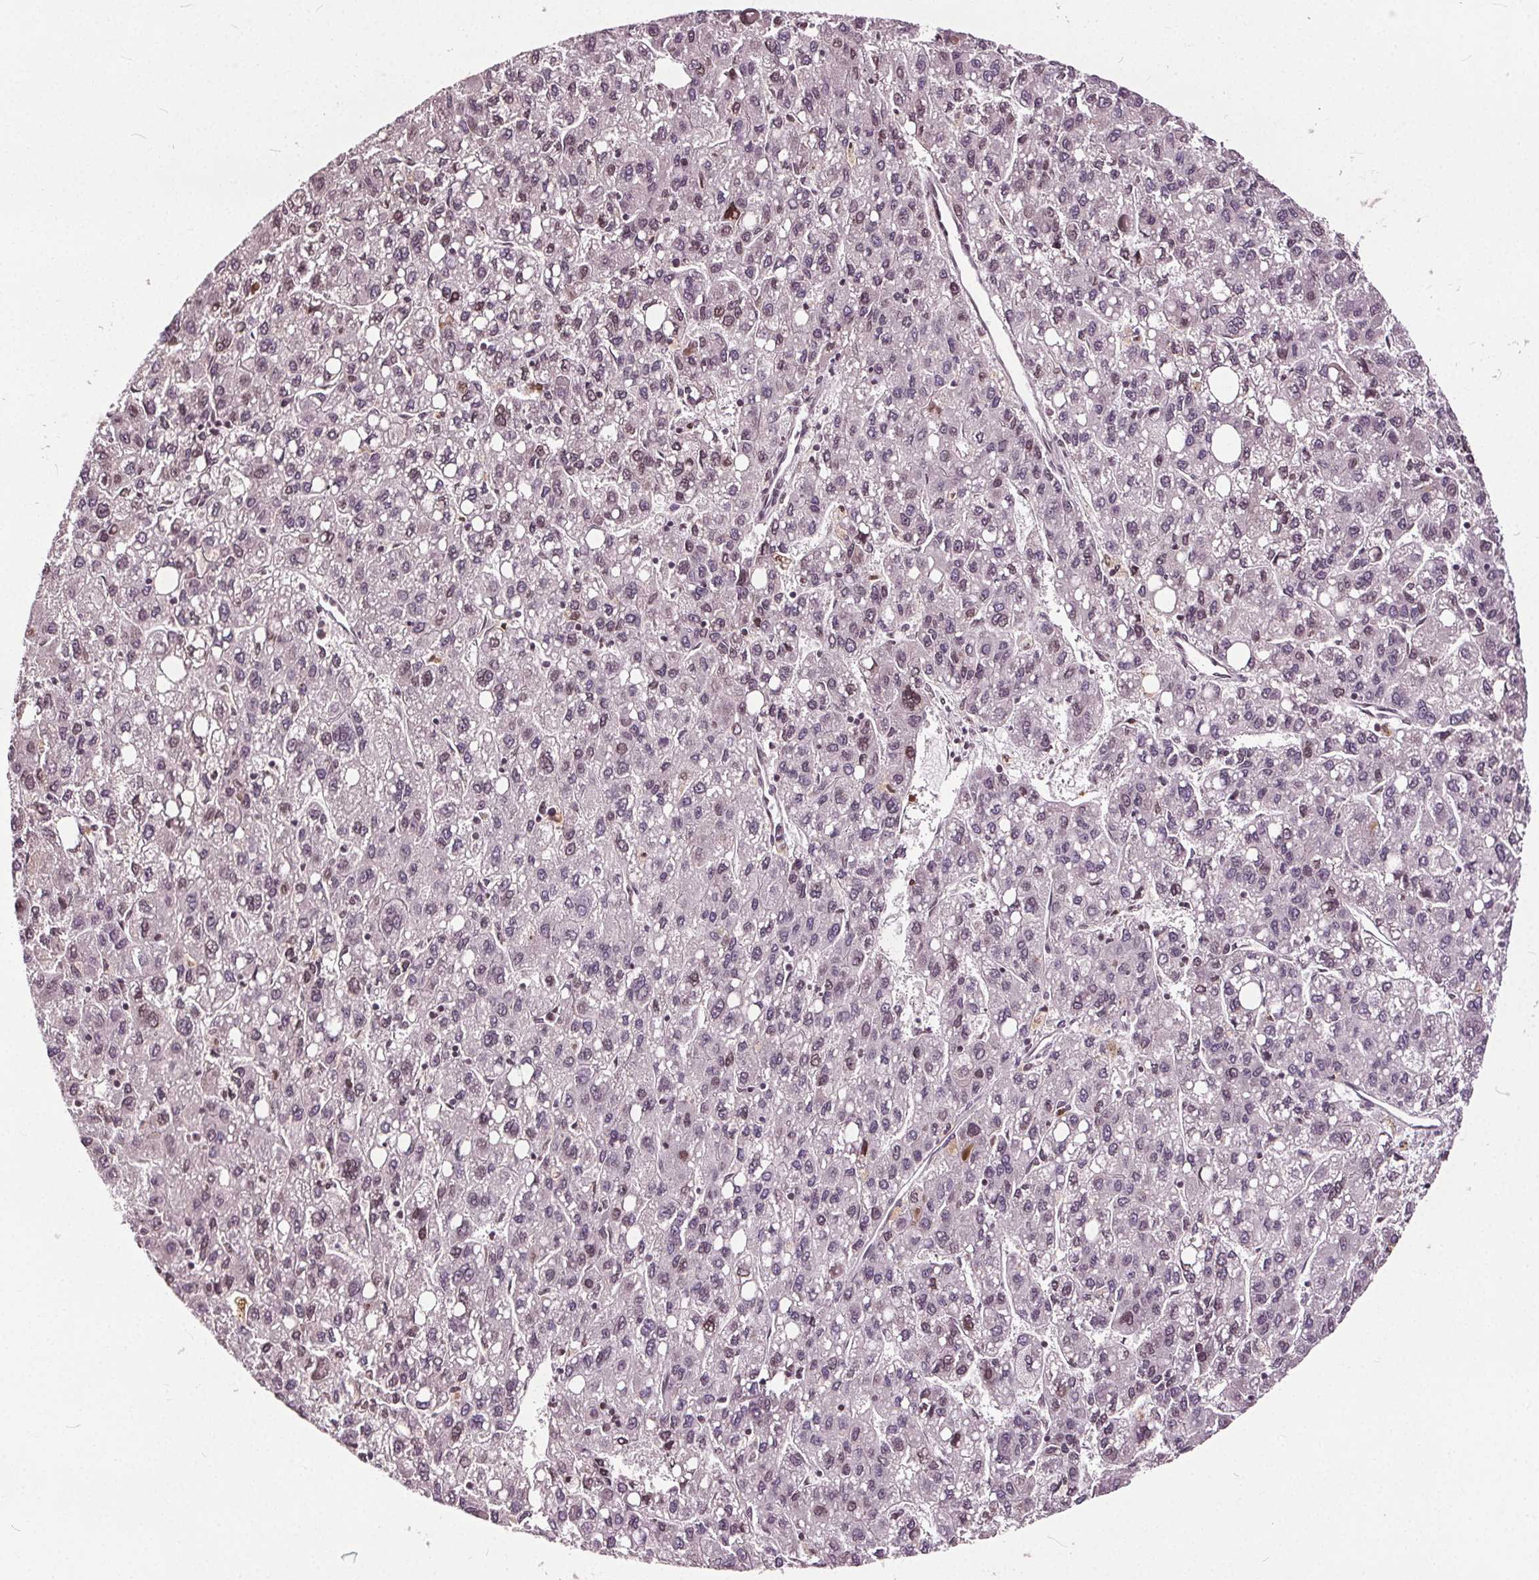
{"staining": {"intensity": "moderate", "quantity": "<25%", "location": "cytoplasmic/membranous,nuclear"}, "tissue": "liver cancer", "cell_type": "Tumor cells", "image_type": "cancer", "snomed": [{"axis": "morphology", "description": "Carcinoma, Hepatocellular, NOS"}, {"axis": "topography", "description": "Liver"}], "caption": "This image displays immunohistochemistry staining of liver cancer, with low moderate cytoplasmic/membranous and nuclear positivity in approximately <25% of tumor cells.", "gene": "TTC39C", "patient": {"sex": "female", "age": 82}}